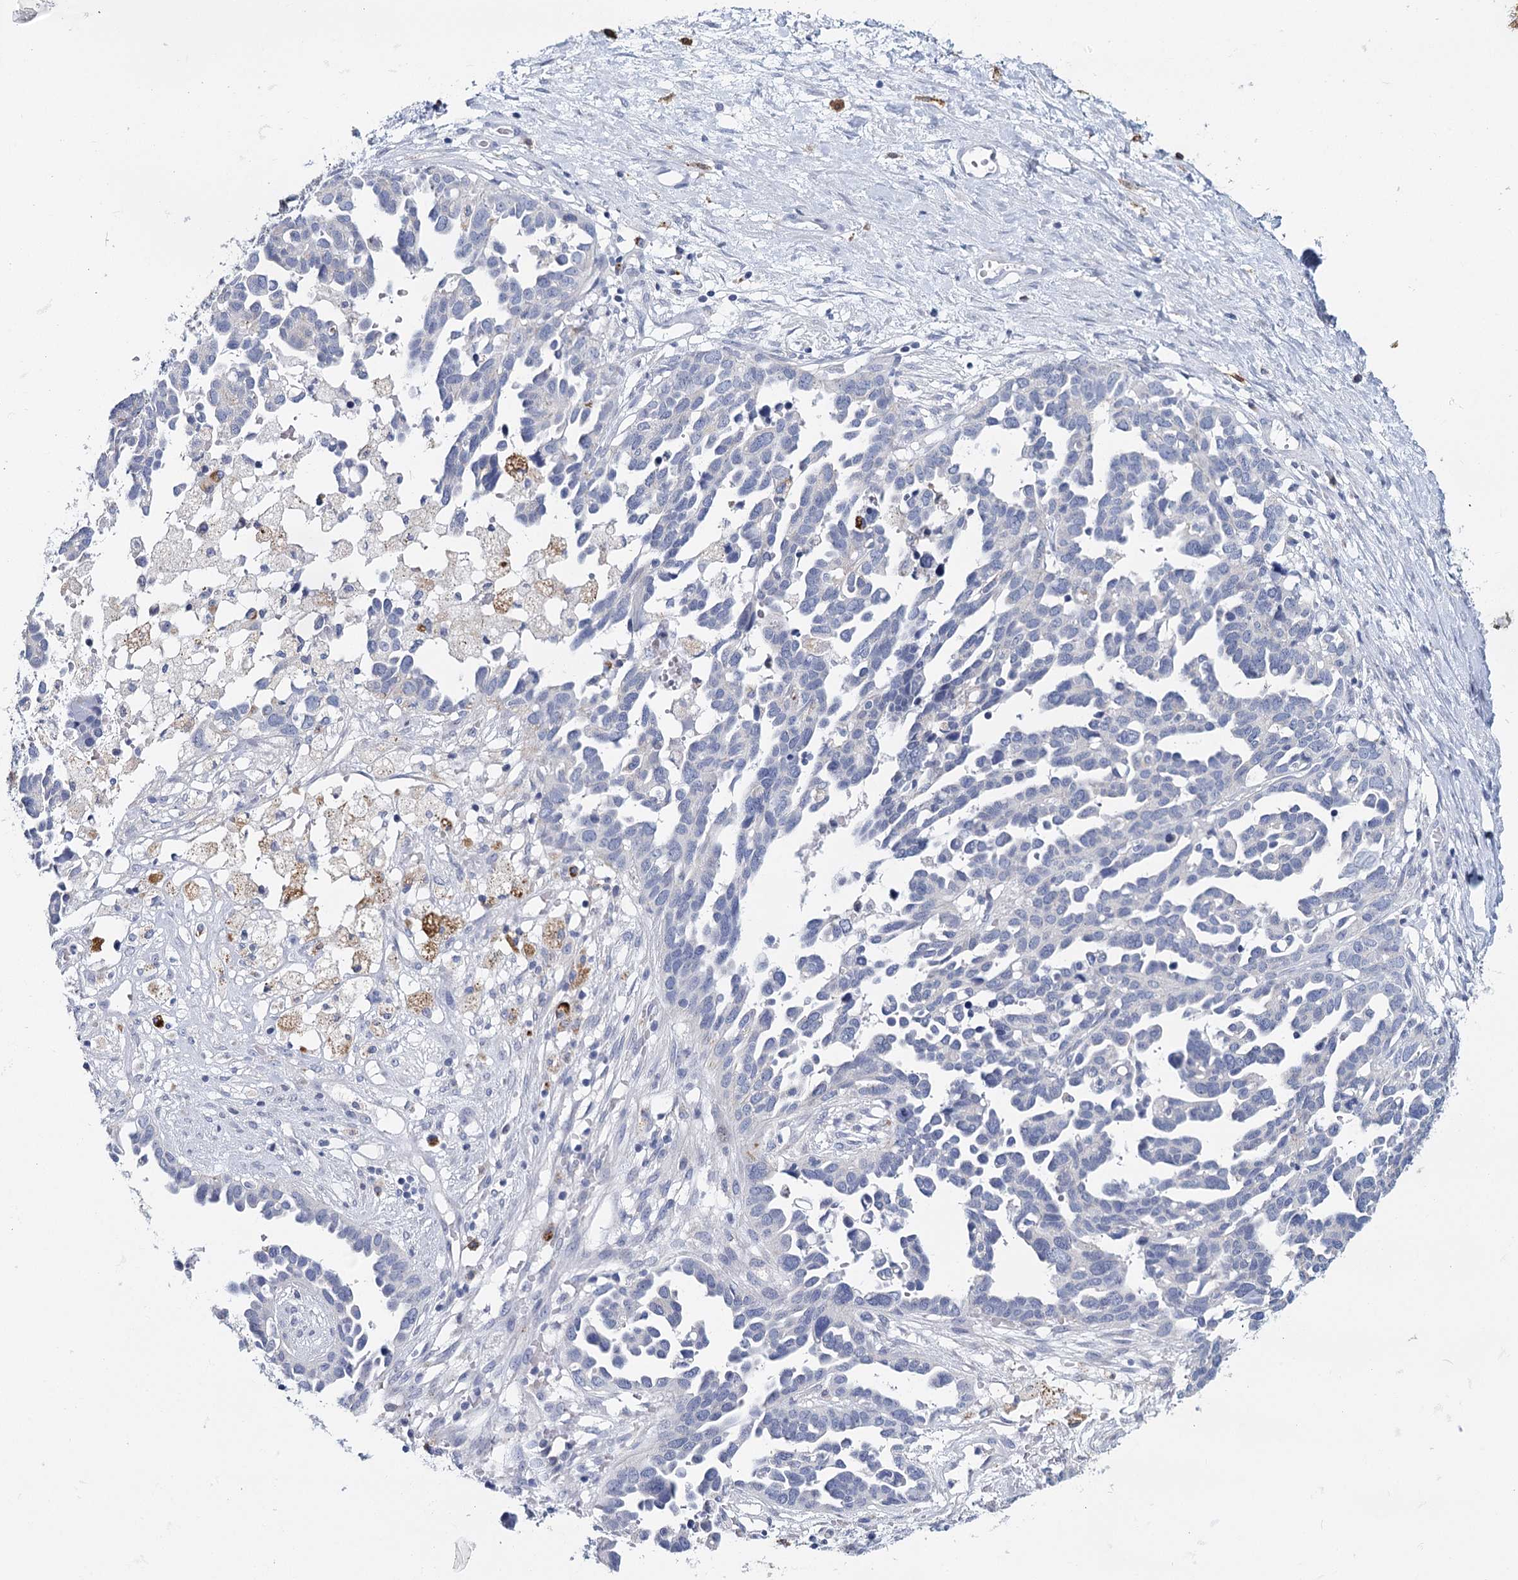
{"staining": {"intensity": "weak", "quantity": "<25%", "location": "cytoplasmic/membranous"}, "tissue": "ovarian cancer", "cell_type": "Tumor cells", "image_type": "cancer", "snomed": [{"axis": "morphology", "description": "Cystadenocarcinoma, serous, NOS"}, {"axis": "topography", "description": "Ovary"}], "caption": "An image of ovarian cancer stained for a protein shows no brown staining in tumor cells.", "gene": "METTL7B", "patient": {"sex": "female", "age": 54}}